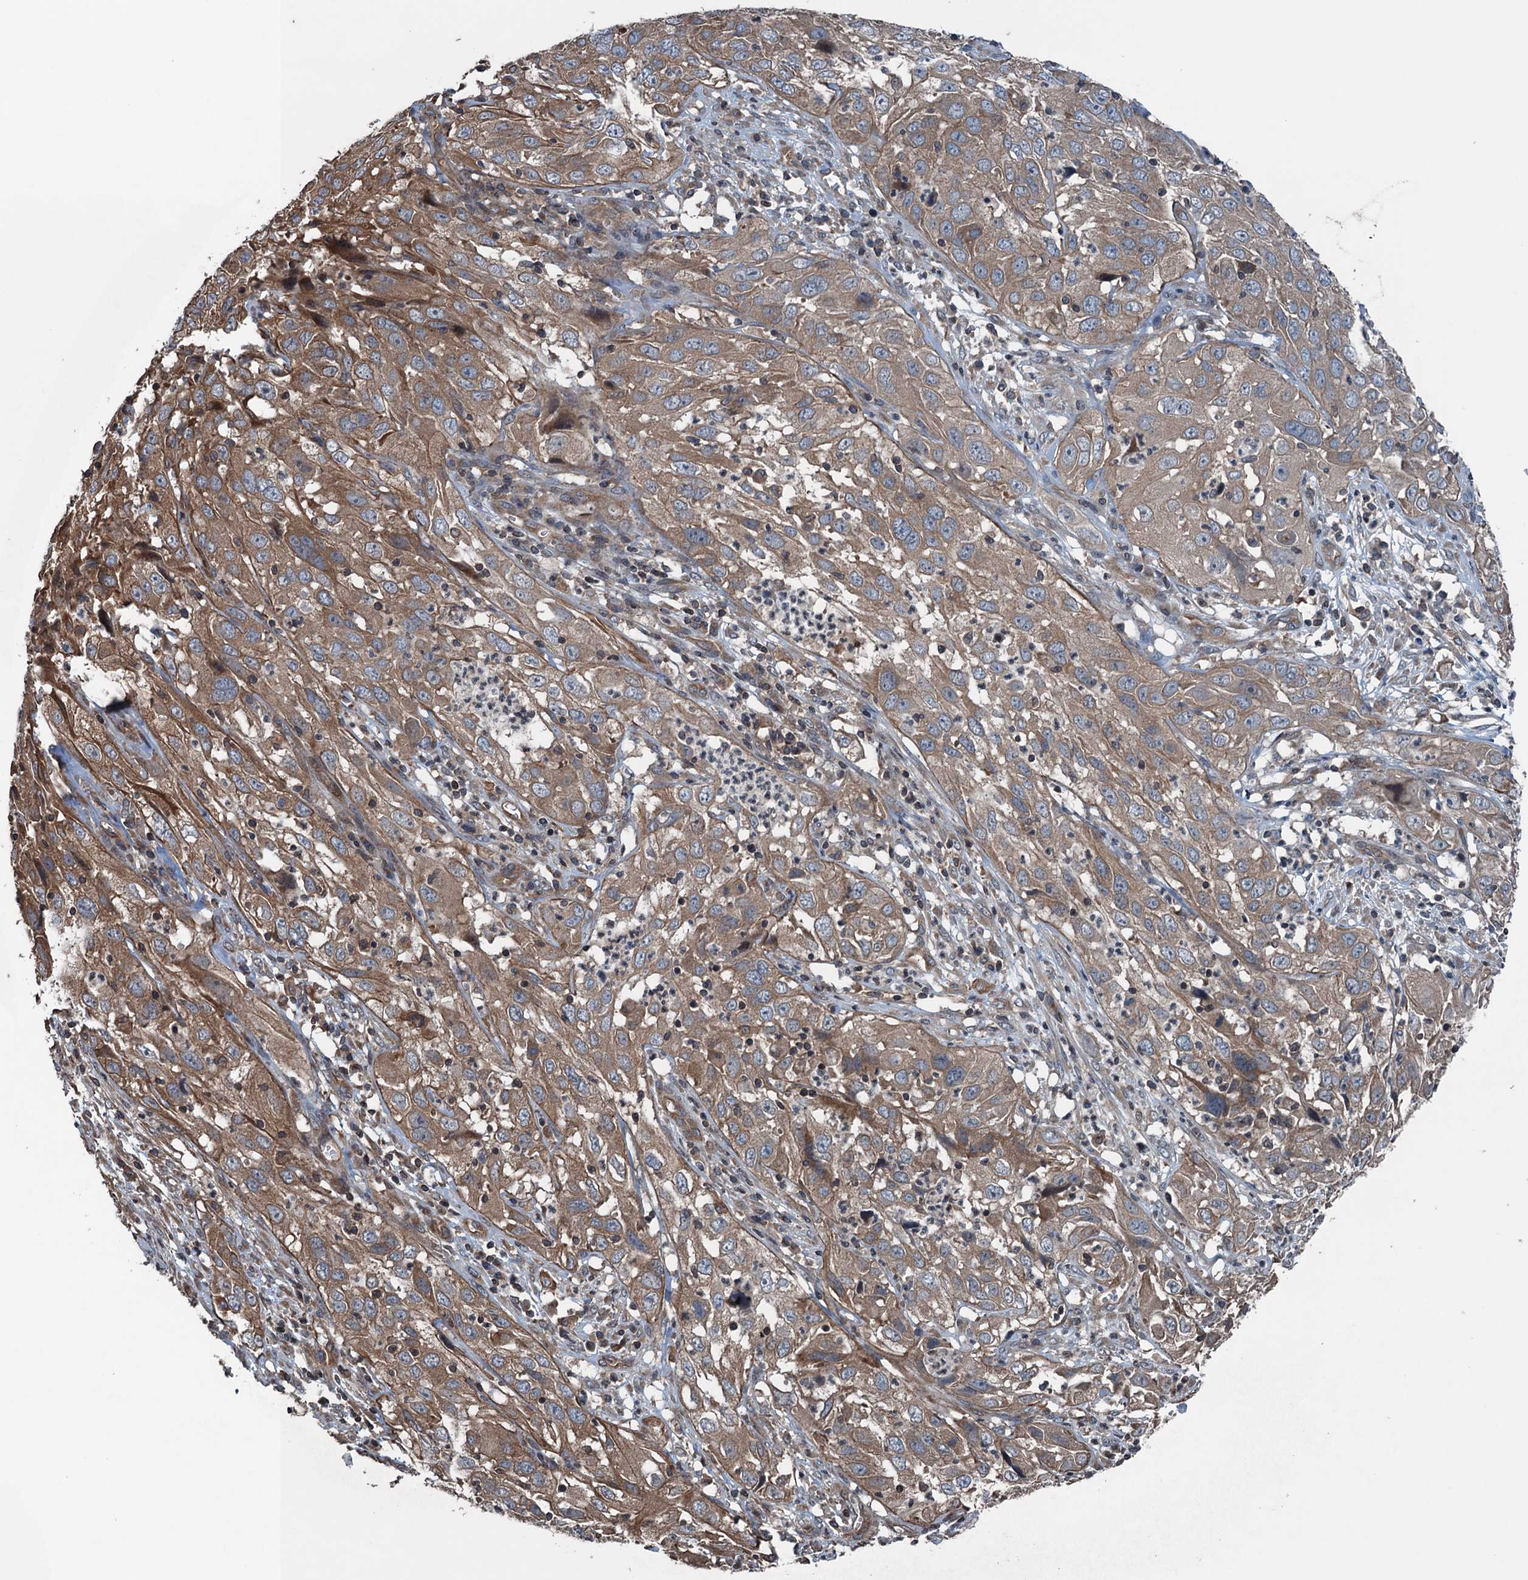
{"staining": {"intensity": "moderate", "quantity": ">75%", "location": "cytoplasmic/membranous"}, "tissue": "cervical cancer", "cell_type": "Tumor cells", "image_type": "cancer", "snomed": [{"axis": "morphology", "description": "Squamous cell carcinoma, NOS"}, {"axis": "topography", "description": "Cervix"}], "caption": "Cervical squamous cell carcinoma stained with IHC demonstrates moderate cytoplasmic/membranous positivity in about >75% of tumor cells.", "gene": "TRAPPC8", "patient": {"sex": "female", "age": 32}}